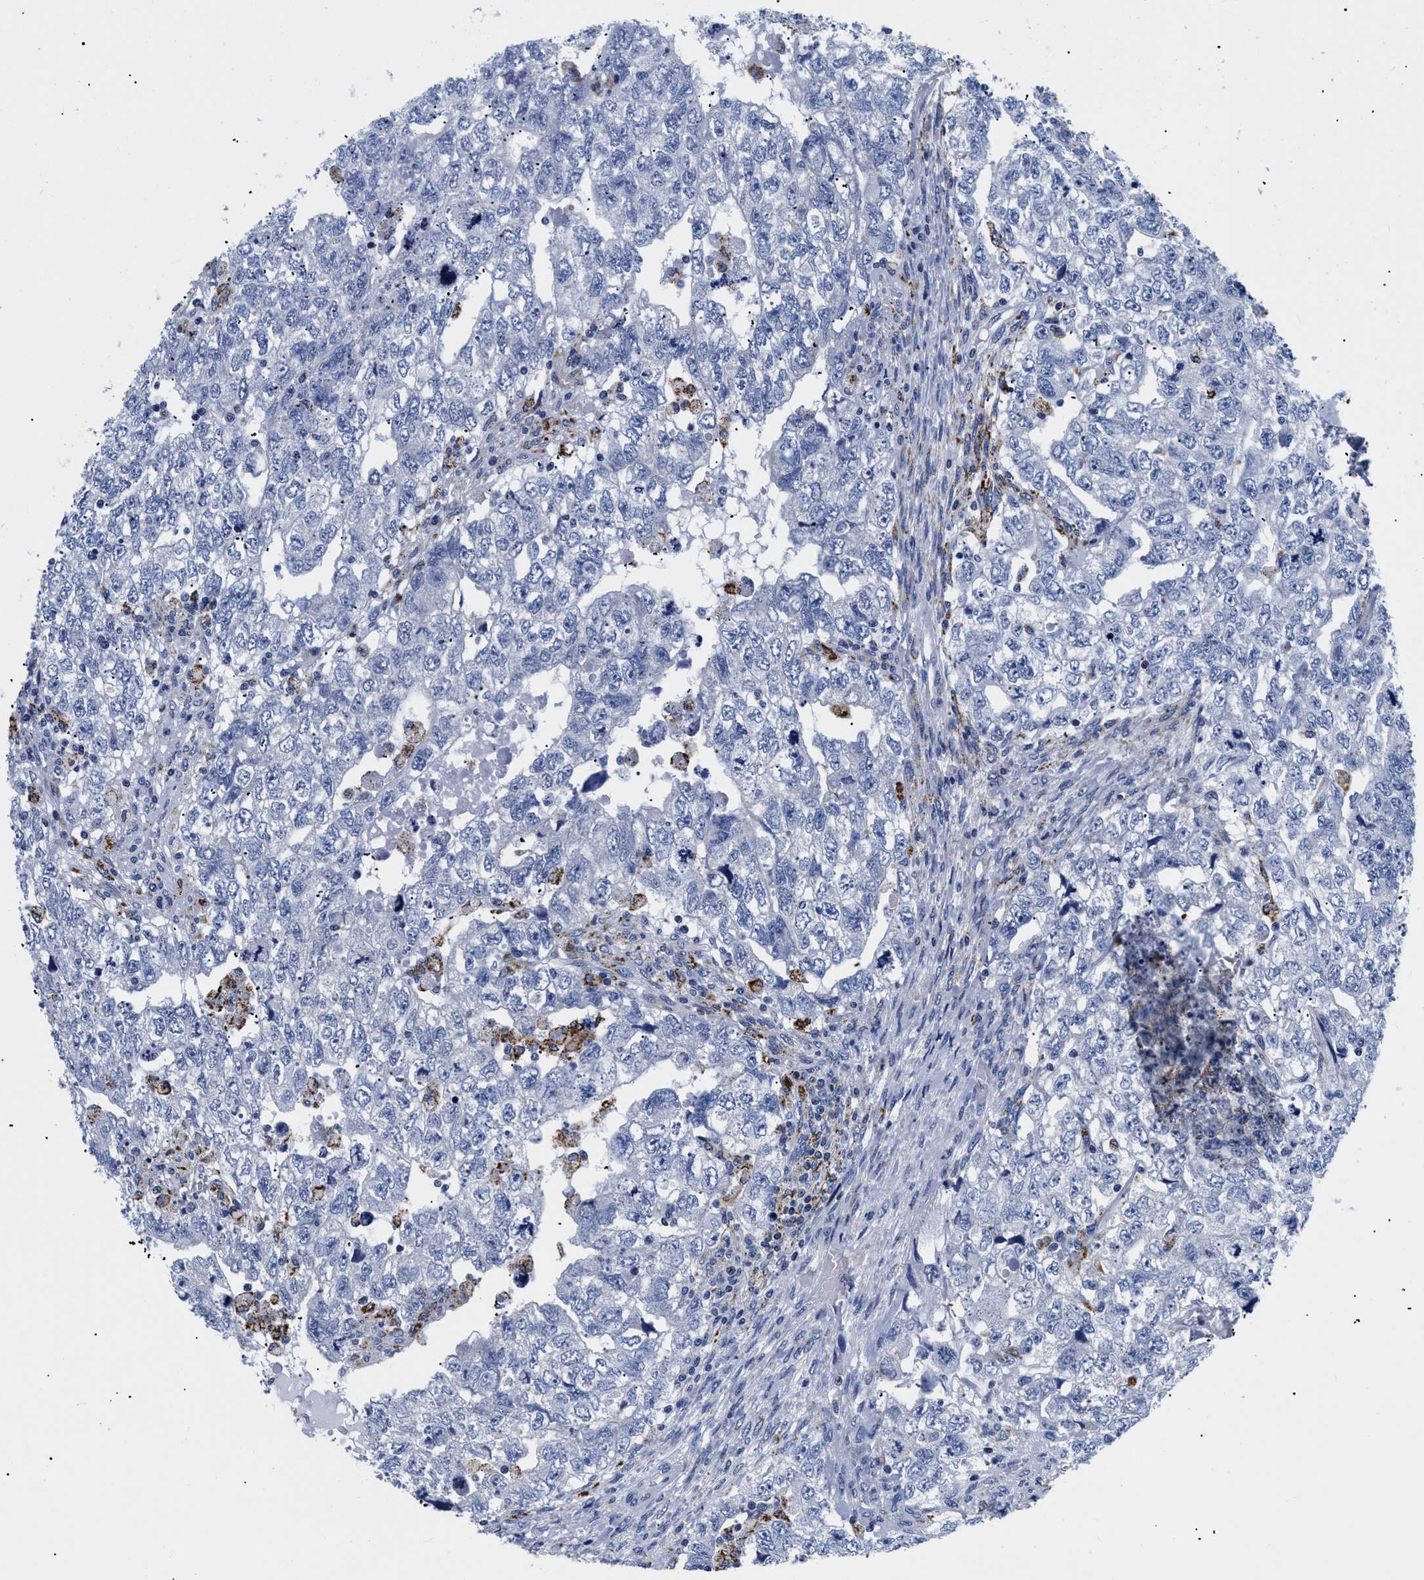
{"staining": {"intensity": "negative", "quantity": "none", "location": "none"}, "tissue": "testis cancer", "cell_type": "Tumor cells", "image_type": "cancer", "snomed": [{"axis": "morphology", "description": "Carcinoma, Embryonal, NOS"}, {"axis": "topography", "description": "Testis"}], "caption": "The micrograph displays no significant expression in tumor cells of testis cancer.", "gene": "GPR149", "patient": {"sex": "male", "age": 36}}